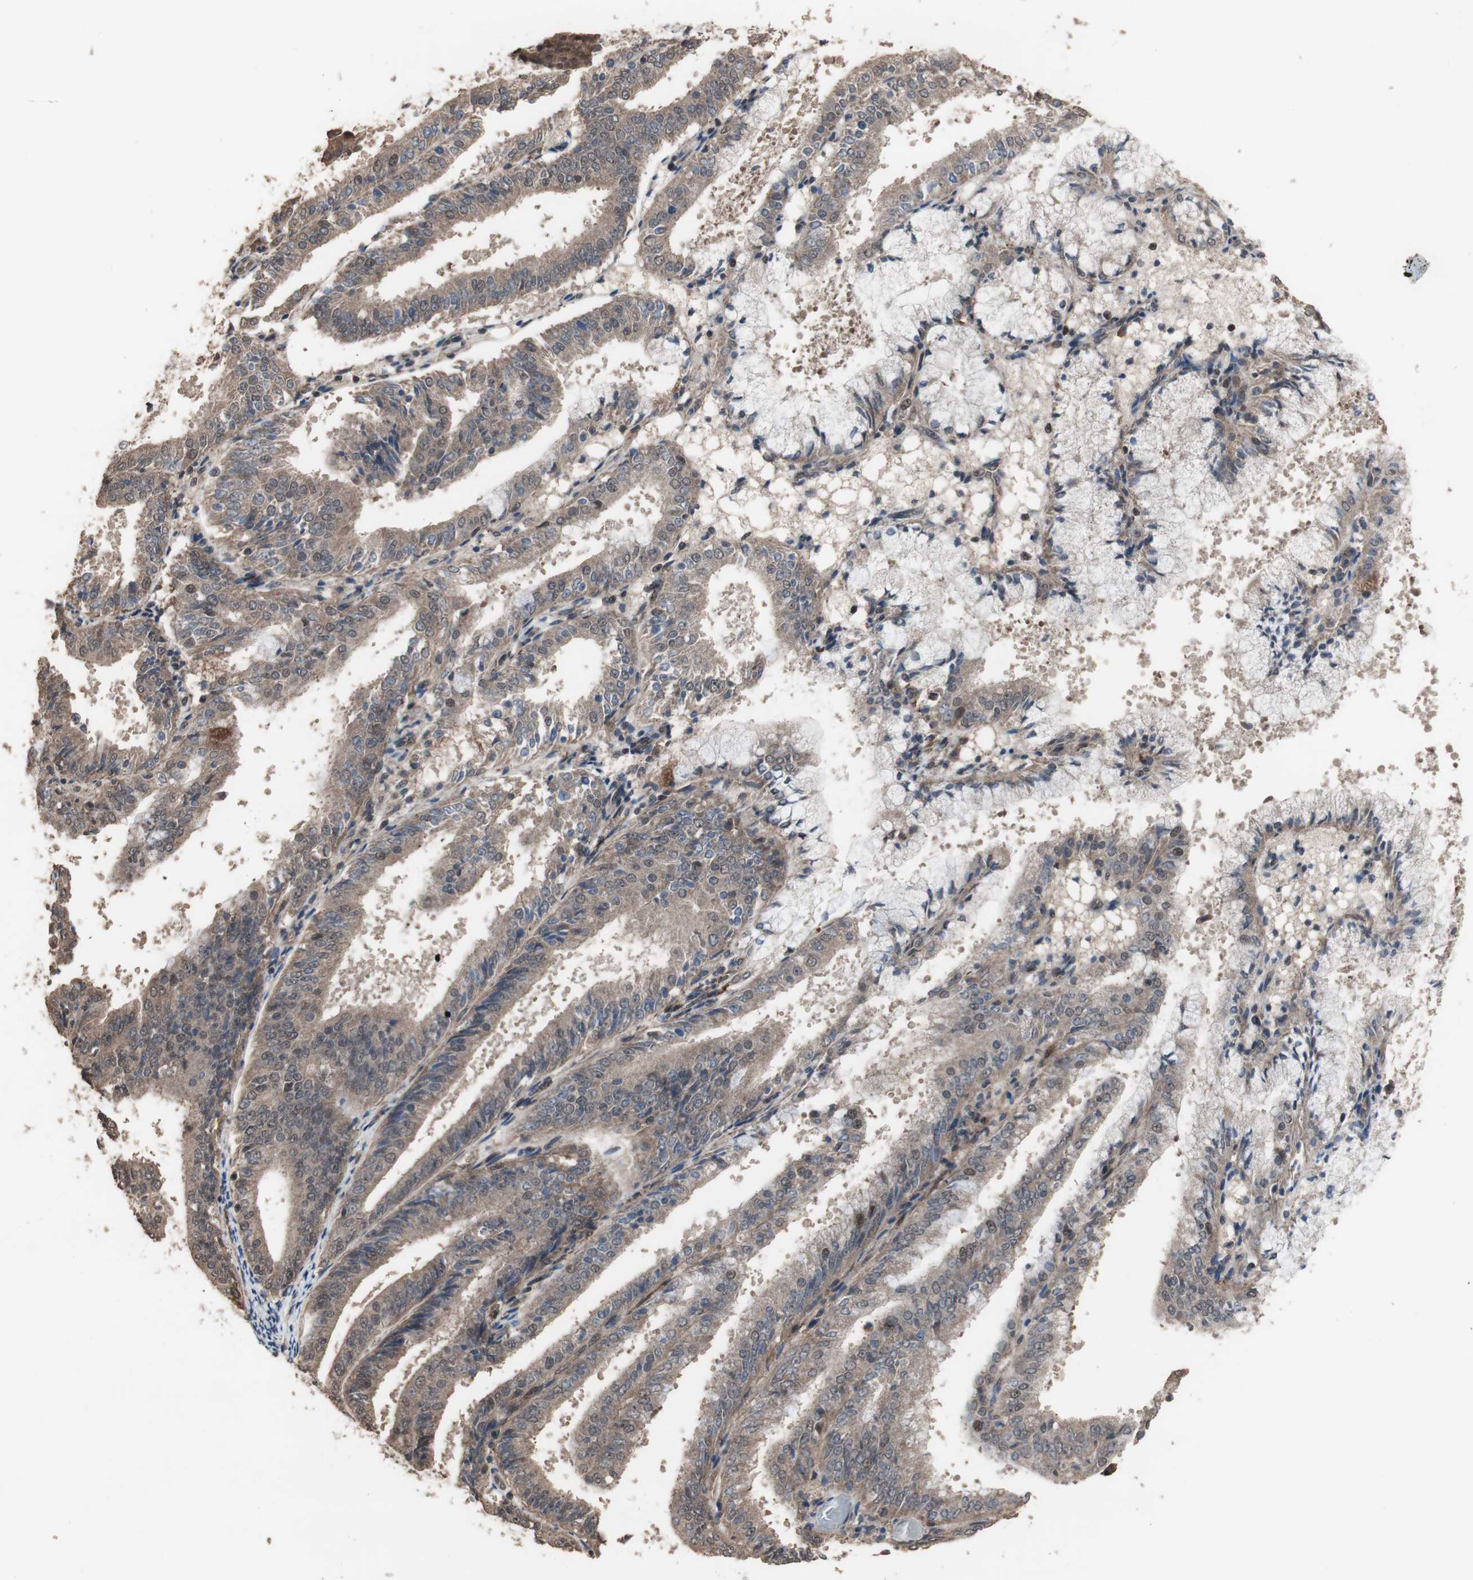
{"staining": {"intensity": "moderate", "quantity": ">75%", "location": "cytoplasmic/membranous"}, "tissue": "endometrial cancer", "cell_type": "Tumor cells", "image_type": "cancer", "snomed": [{"axis": "morphology", "description": "Adenocarcinoma, NOS"}, {"axis": "topography", "description": "Endometrium"}], "caption": "This image shows endometrial adenocarcinoma stained with immunohistochemistry to label a protein in brown. The cytoplasmic/membranous of tumor cells show moderate positivity for the protein. Nuclei are counter-stained blue.", "gene": "KANSL1", "patient": {"sex": "female", "age": 63}}